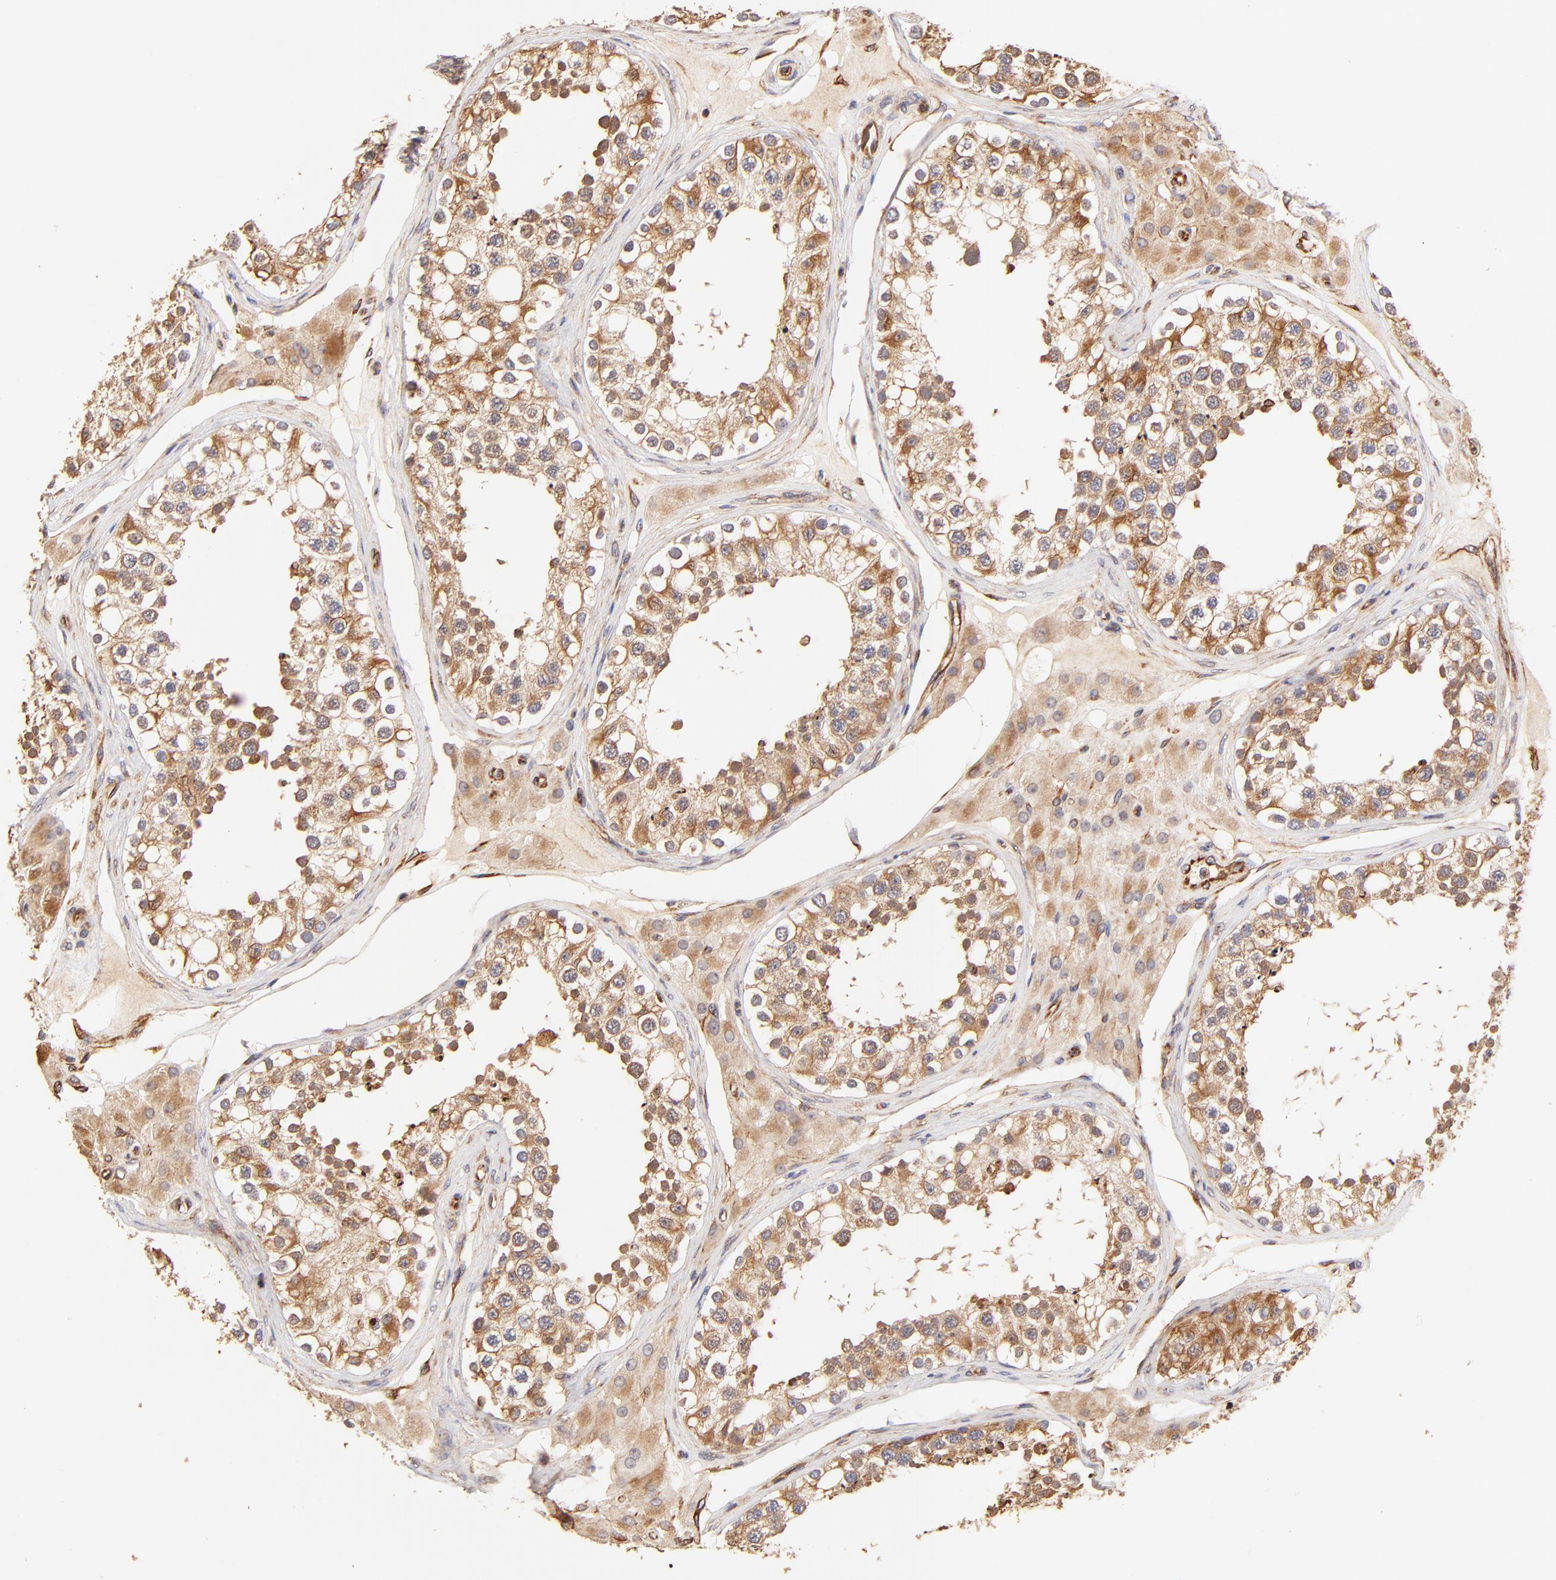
{"staining": {"intensity": "moderate", "quantity": "25%-75%", "location": "cytoplasmic/membranous,nuclear"}, "tissue": "testis", "cell_type": "Cells in seminiferous ducts", "image_type": "normal", "snomed": [{"axis": "morphology", "description": "Normal tissue, NOS"}, {"axis": "topography", "description": "Testis"}], "caption": "Protein analysis of unremarkable testis reveals moderate cytoplasmic/membranous,nuclear positivity in approximately 25%-75% of cells in seminiferous ducts. Using DAB (brown) and hematoxylin (blue) stains, captured at high magnification using brightfield microscopy.", "gene": "TNFAIP3", "patient": {"sex": "male", "age": 68}}